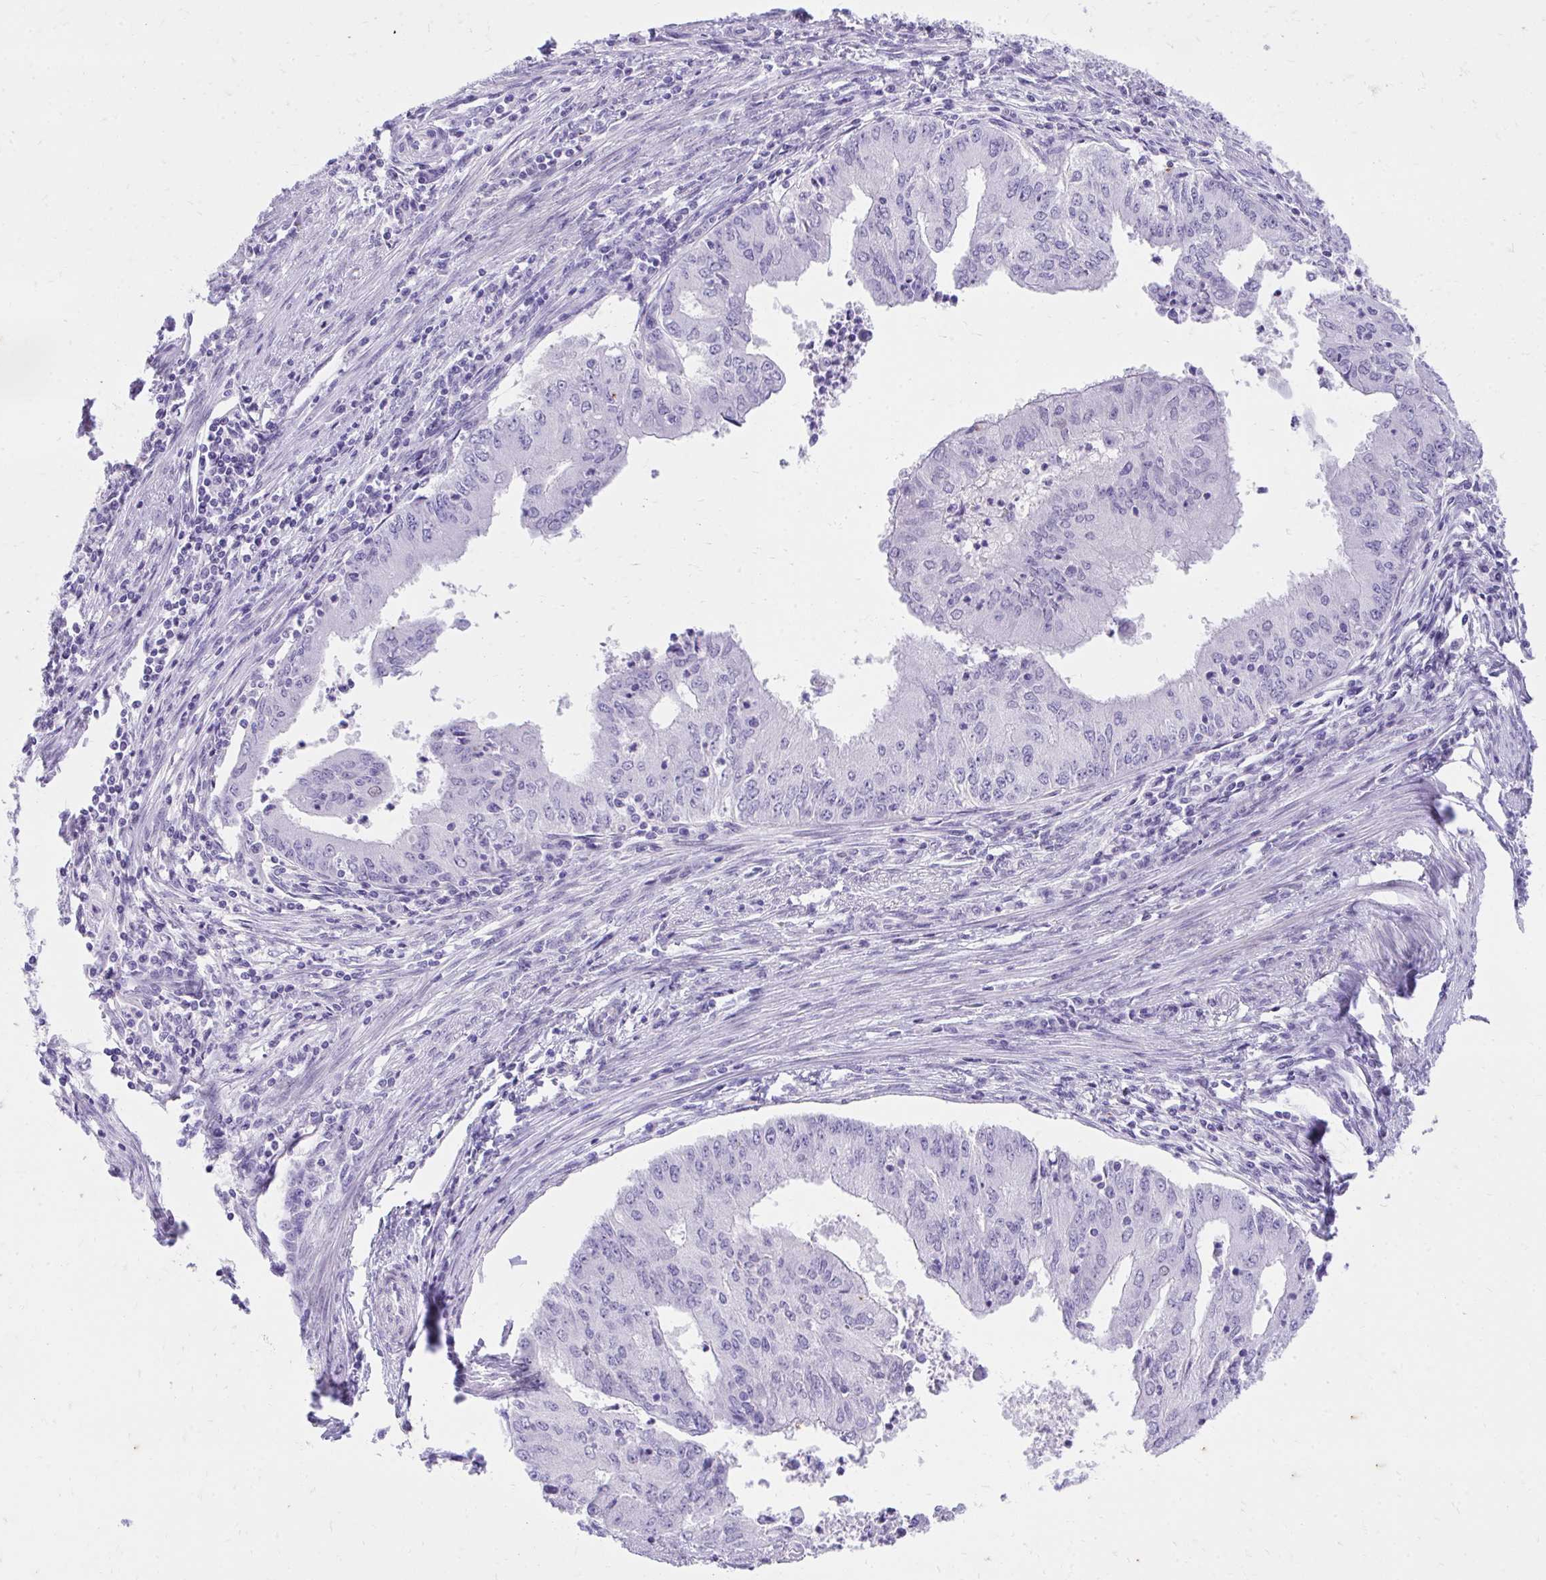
{"staining": {"intensity": "negative", "quantity": "none", "location": "none"}, "tissue": "endometrial cancer", "cell_type": "Tumor cells", "image_type": "cancer", "snomed": [{"axis": "morphology", "description": "Adenocarcinoma, NOS"}, {"axis": "topography", "description": "Endometrium"}], "caption": "Endometrial cancer was stained to show a protein in brown. There is no significant expression in tumor cells. (Brightfield microscopy of DAB immunohistochemistry at high magnification).", "gene": "KLK1", "patient": {"sex": "female", "age": 50}}